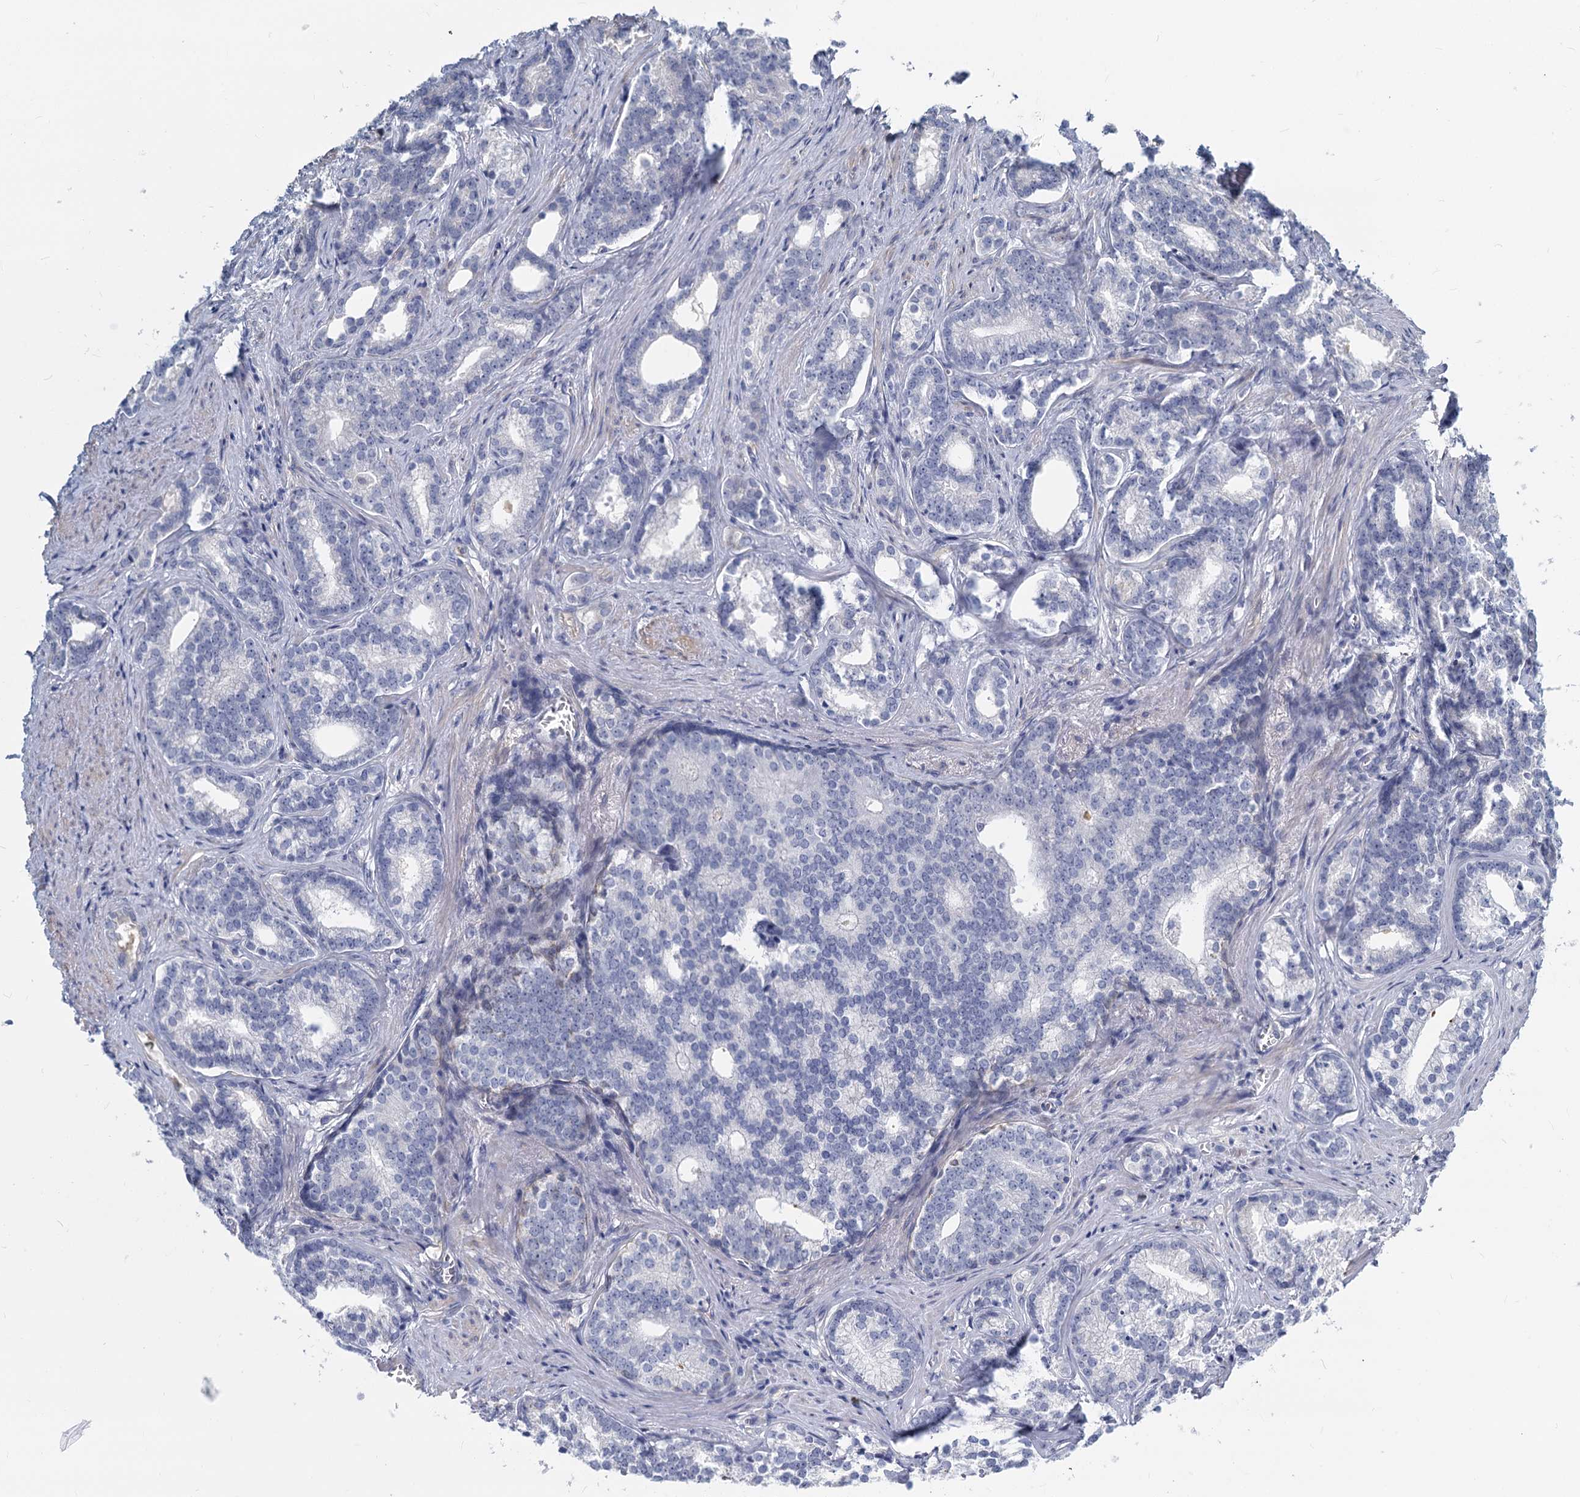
{"staining": {"intensity": "negative", "quantity": "none", "location": "none"}, "tissue": "prostate cancer", "cell_type": "Tumor cells", "image_type": "cancer", "snomed": [{"axis": "morphology", "description": "Adenocarcinoma, Low grade"}, {"axis": "topography", "description": "Prostate"}], "caption": "Human prostate cancer (adenocarcinoma (low-grade)) stained for a protein using immunohistochemistry displays no positivity in tumor cells.", "gene": "GSTM3", "patient": {"sex": "male", "age": 71}}